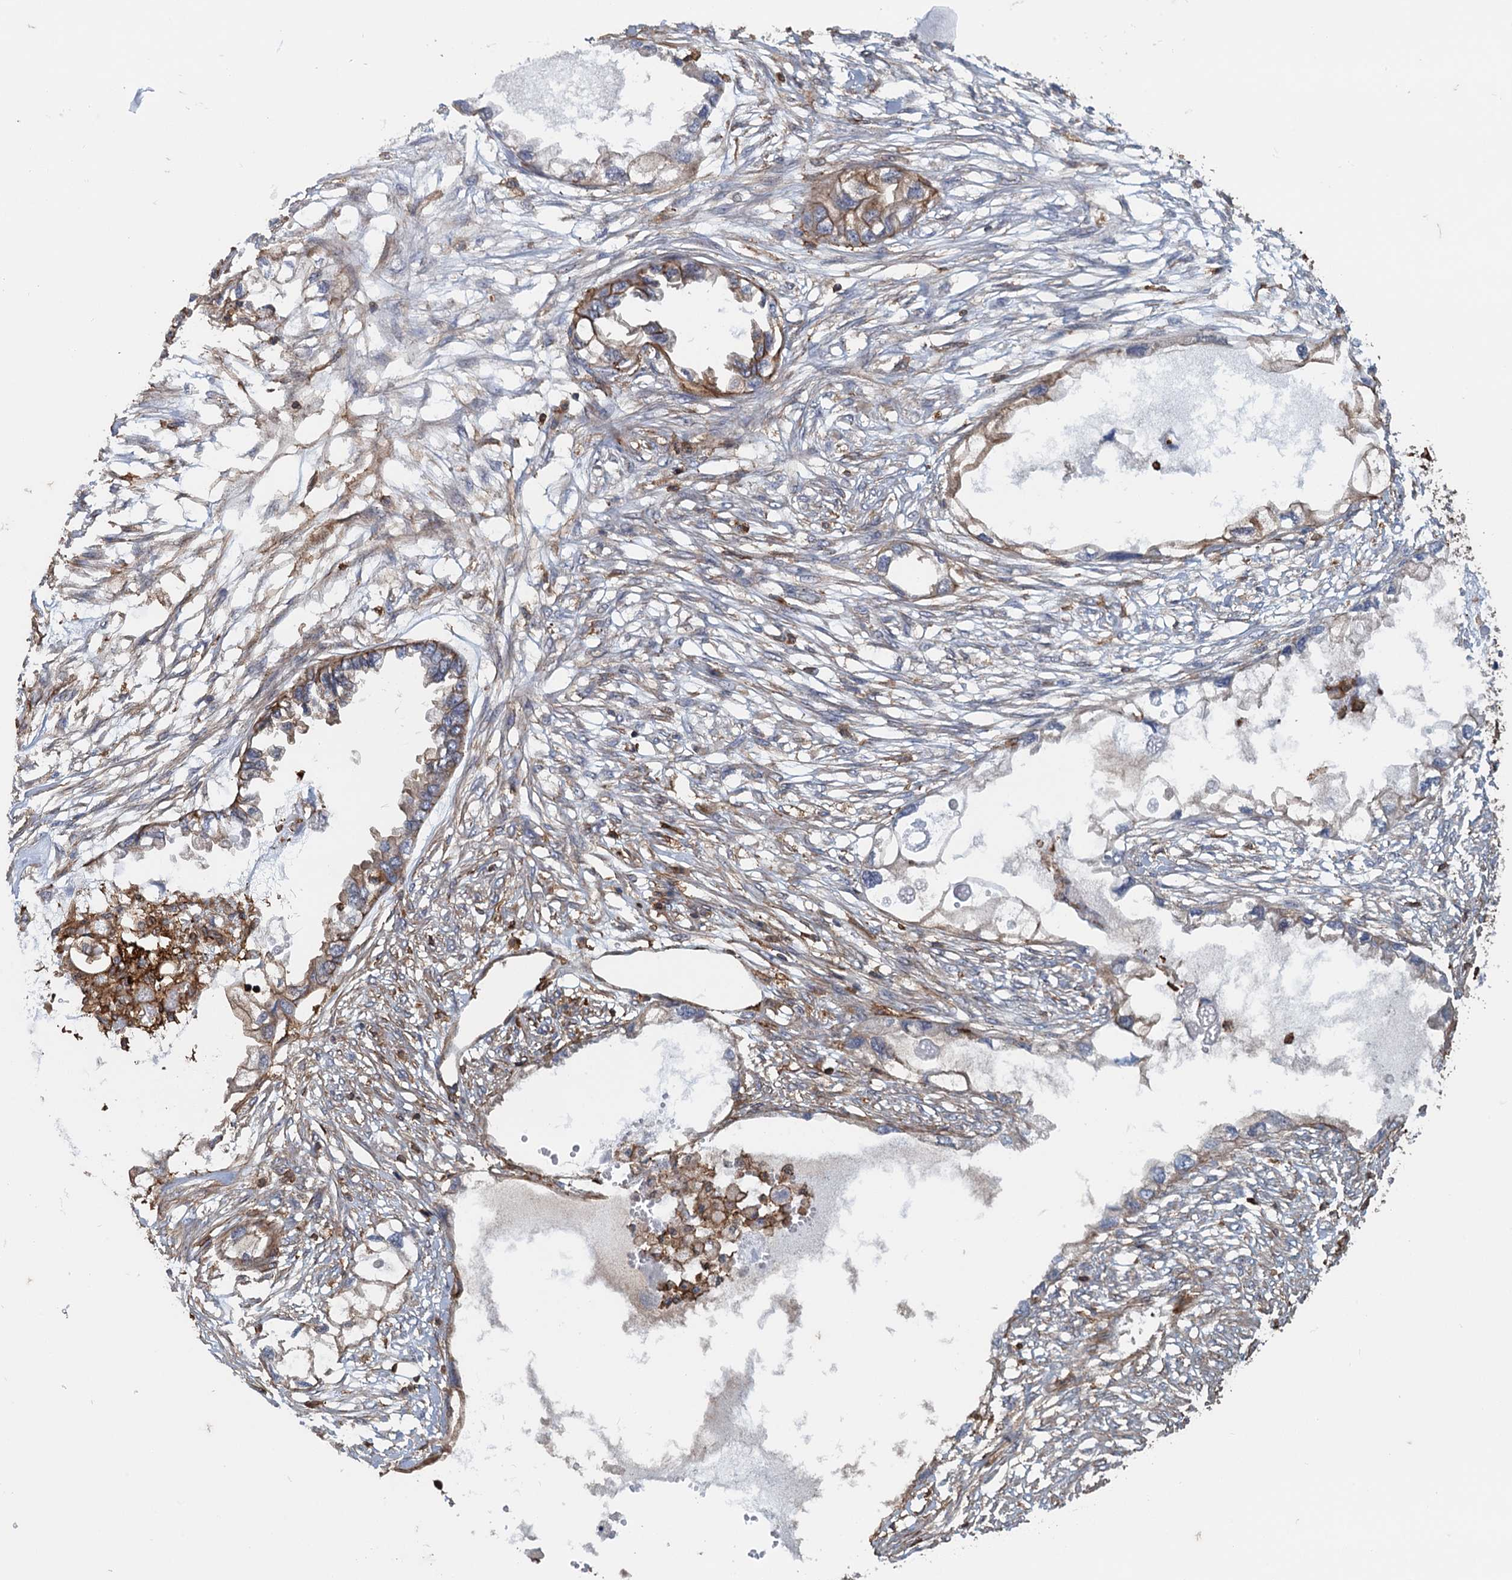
{"staining": {"intensity": "weak", "quantity": "25%-75%", "location": "cytoplasmic/membranous"}, "tissue": "endometrial cancer", "cell_type": "Tumor cells", "image_type": "cancer", "snomed": [{"axis": "morphology", "description": "Adenocarcinoma, NOS"}, {"axis": "morphology", "description": "Adenocarcinoma, metastatic, NOS"}, {"axis": "topography", "description": "Adipose tissue"}, {"axis": "topography", "description": "Endometrium"}], "caption": "Endometrial metastatic adenocarcinoma stained with a protein marker shows weak staining in tumor cells.", "gene": "PROSER2", "patient": {"sex": "female", "age": 67}}